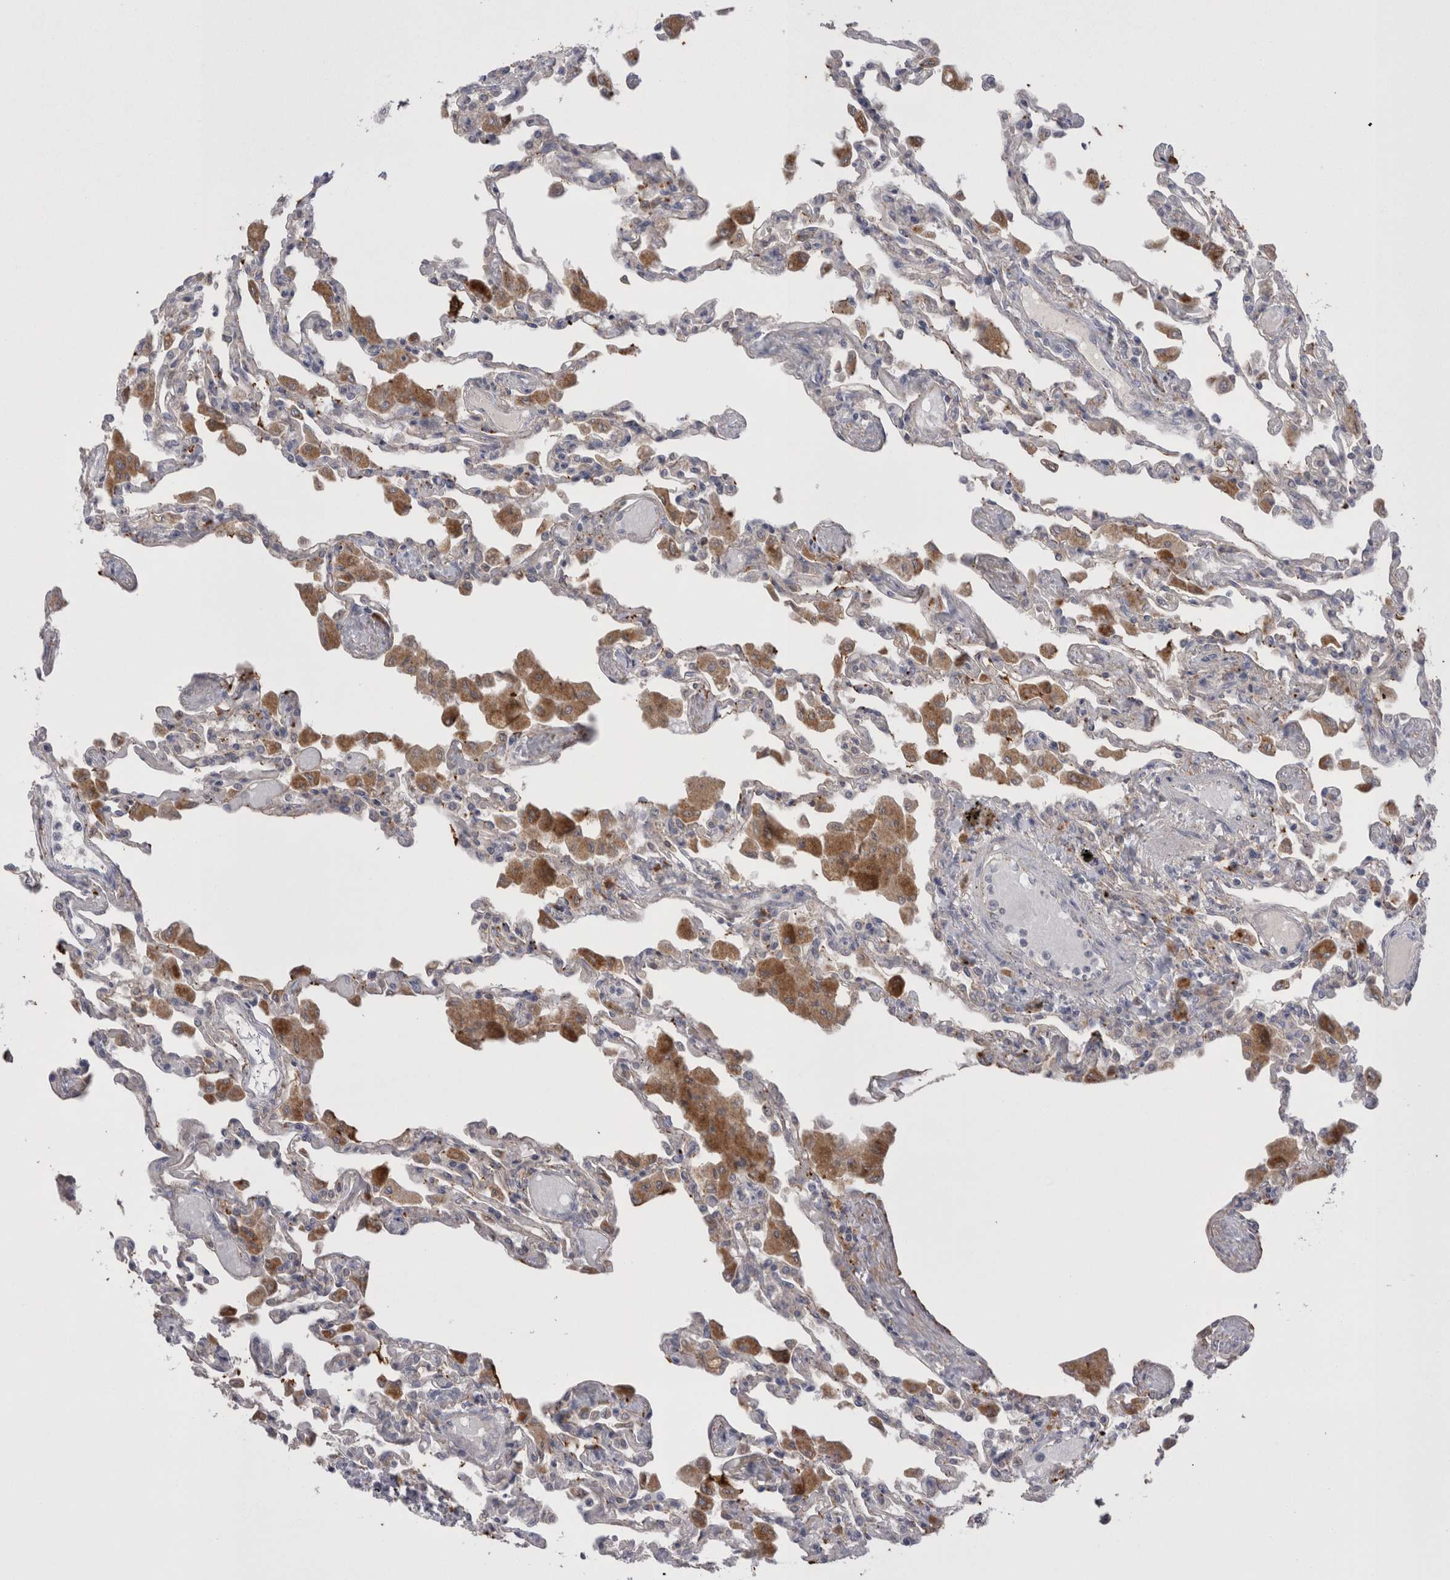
{"staining": {"intensity": "weak", "quantity": "<25%", "location": "cytoplasmic/membranous"}, "tissue": "lung", "cell_type": "Alveolar cells", "image_type": "normal", "snomed": [{"axis": "morphology", "description": "Normal tissue, NOS"}, {"axis": "topography", "description": "Bronchus"}, {"axis": "topography", "description": "Lung"}], "caption": "Protein analysis of unremarkable lung displays no significant positivity in alveolar cells.", "gene": "EPDR1", "patient": {"sex": "female", "age": 49}}